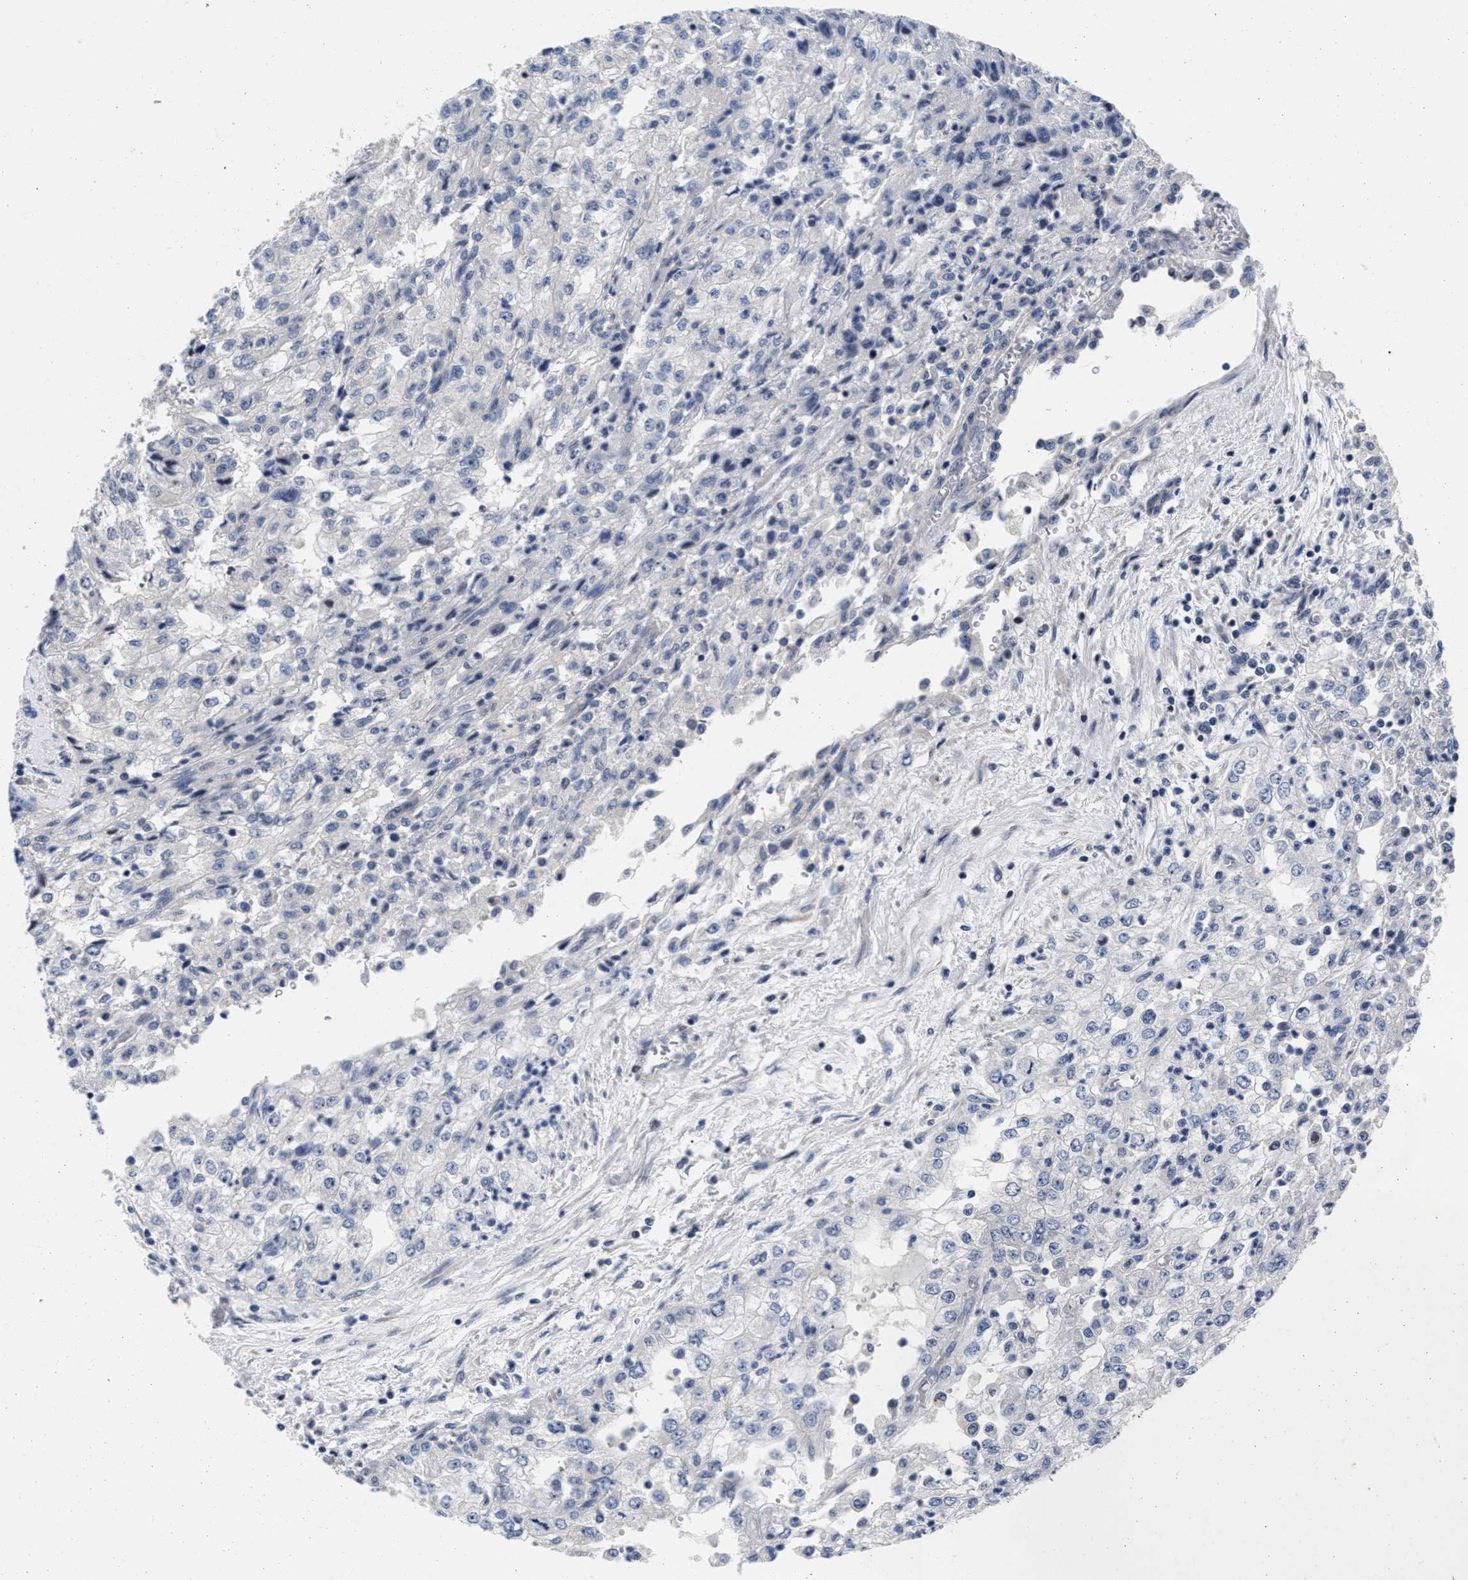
{"staining": {"intensity": "negative", "quantity": "none", "location": "none"}, "tissue": "renal cancer", "cell_type": "Tumor cells", "image_type": "cancer", "snomed": [{"axis": "morphology", "description": "Adenocarcinoma, NOS"}, {"axis": "topography", "description": "Kidney"}], "caption": "Image shows no protein expression in tumor cells of renal cancer (adenocarcinoma) tissue. (DAB (3,3'-diaminobenzidine) IHC visualized using brightfield microscopy, high magnification).", "gene": "LAD1", "patient": {"sex": "female", "age": 54}}